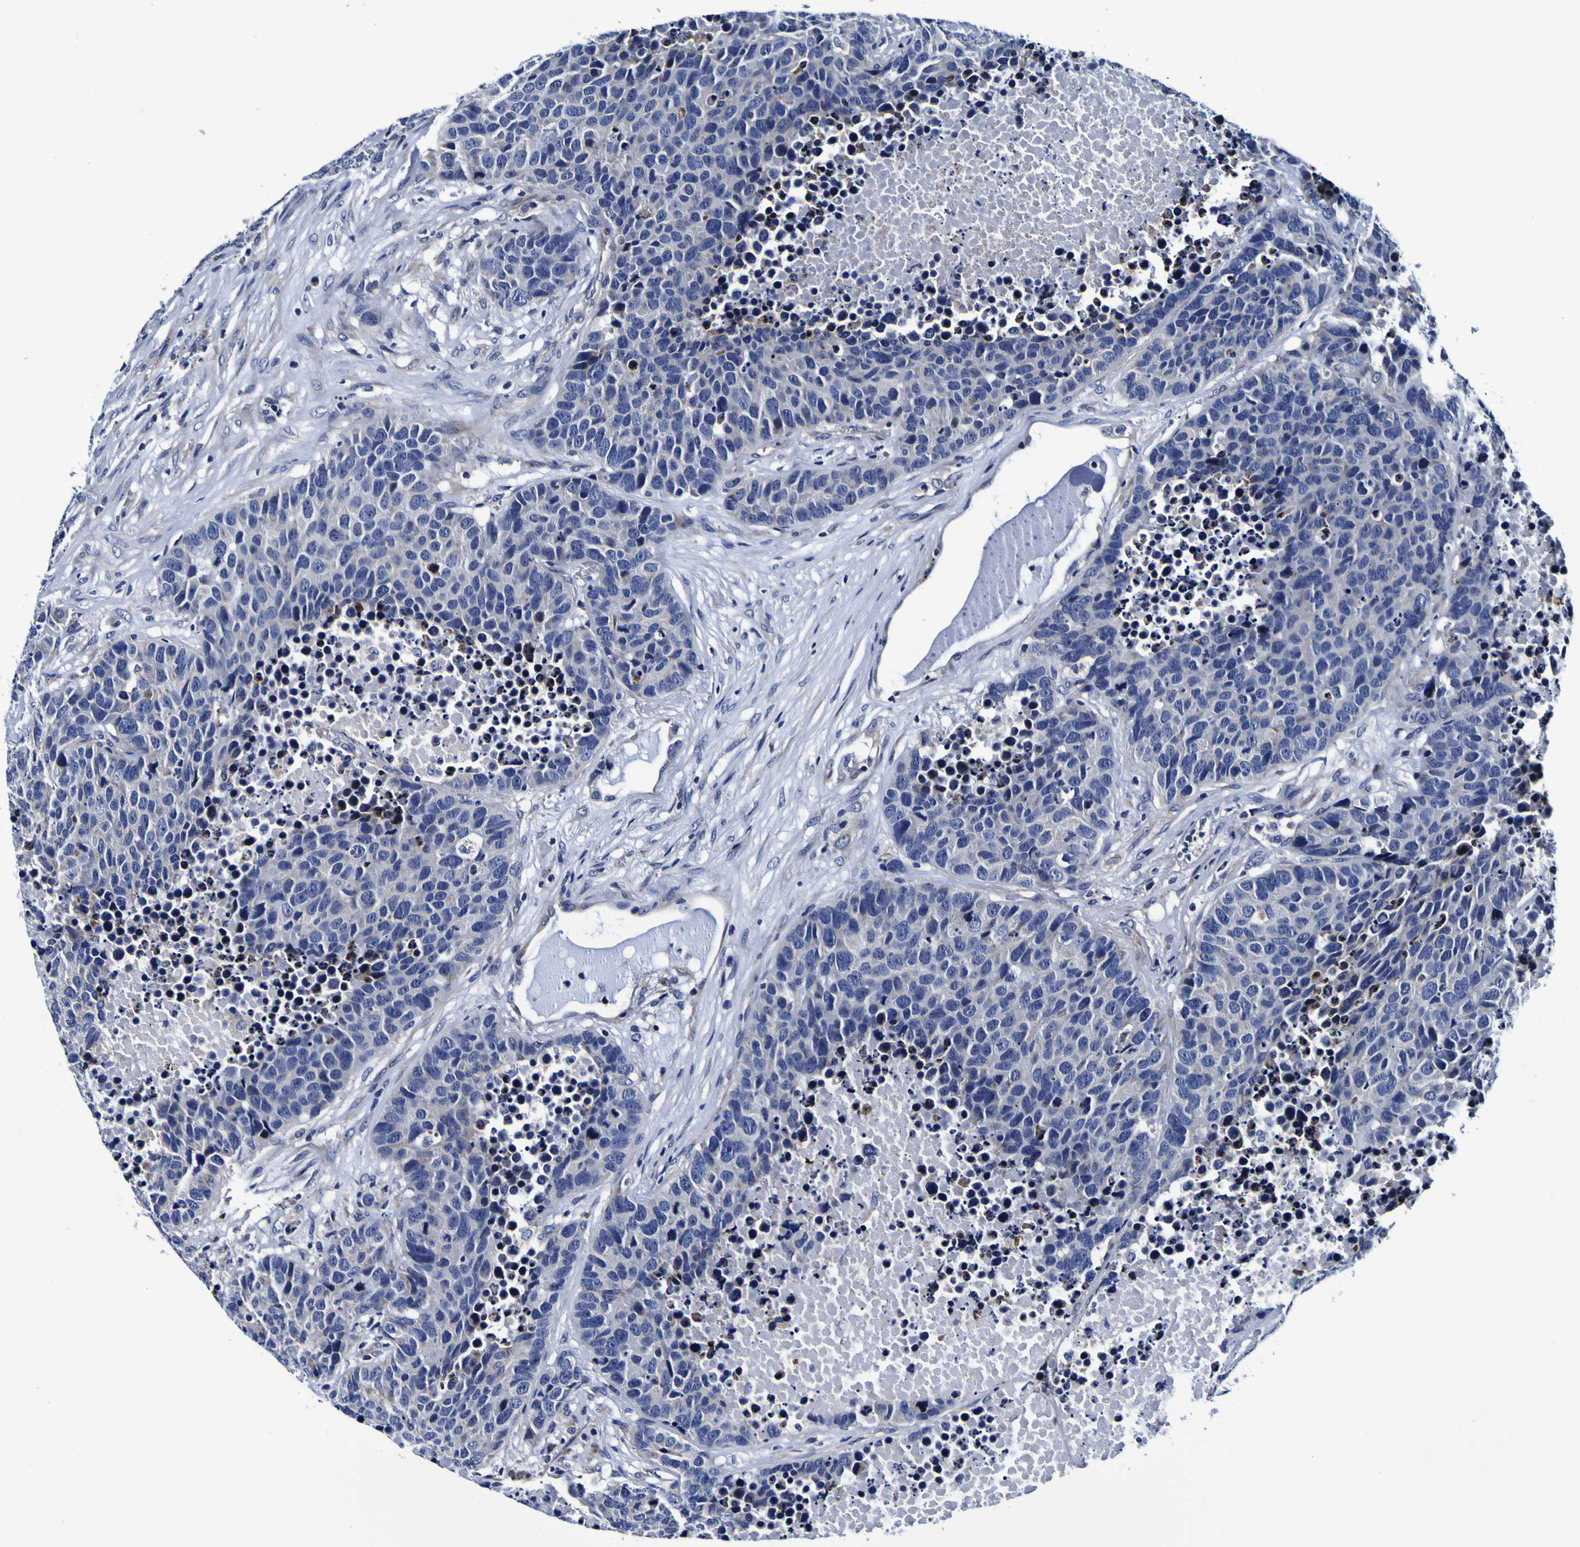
{"staining": {"intensity": "negative", "quantity": "none", "location": "none"}, "tissue": "carcinoid", "cell_type": "Tumor cells", "image_type": "cancer", "snomed": [{"axis": "morphology", "description": "Carcinoid, malignant, NOS"}, {"axis": "topography", "description": "Lung"}], "caption": "Protein analysis of carcinoid exhibits no significant positivity in tumor cells.", "gene": "PDLIM4", "patient": {"sex": "male", "age": 60}}